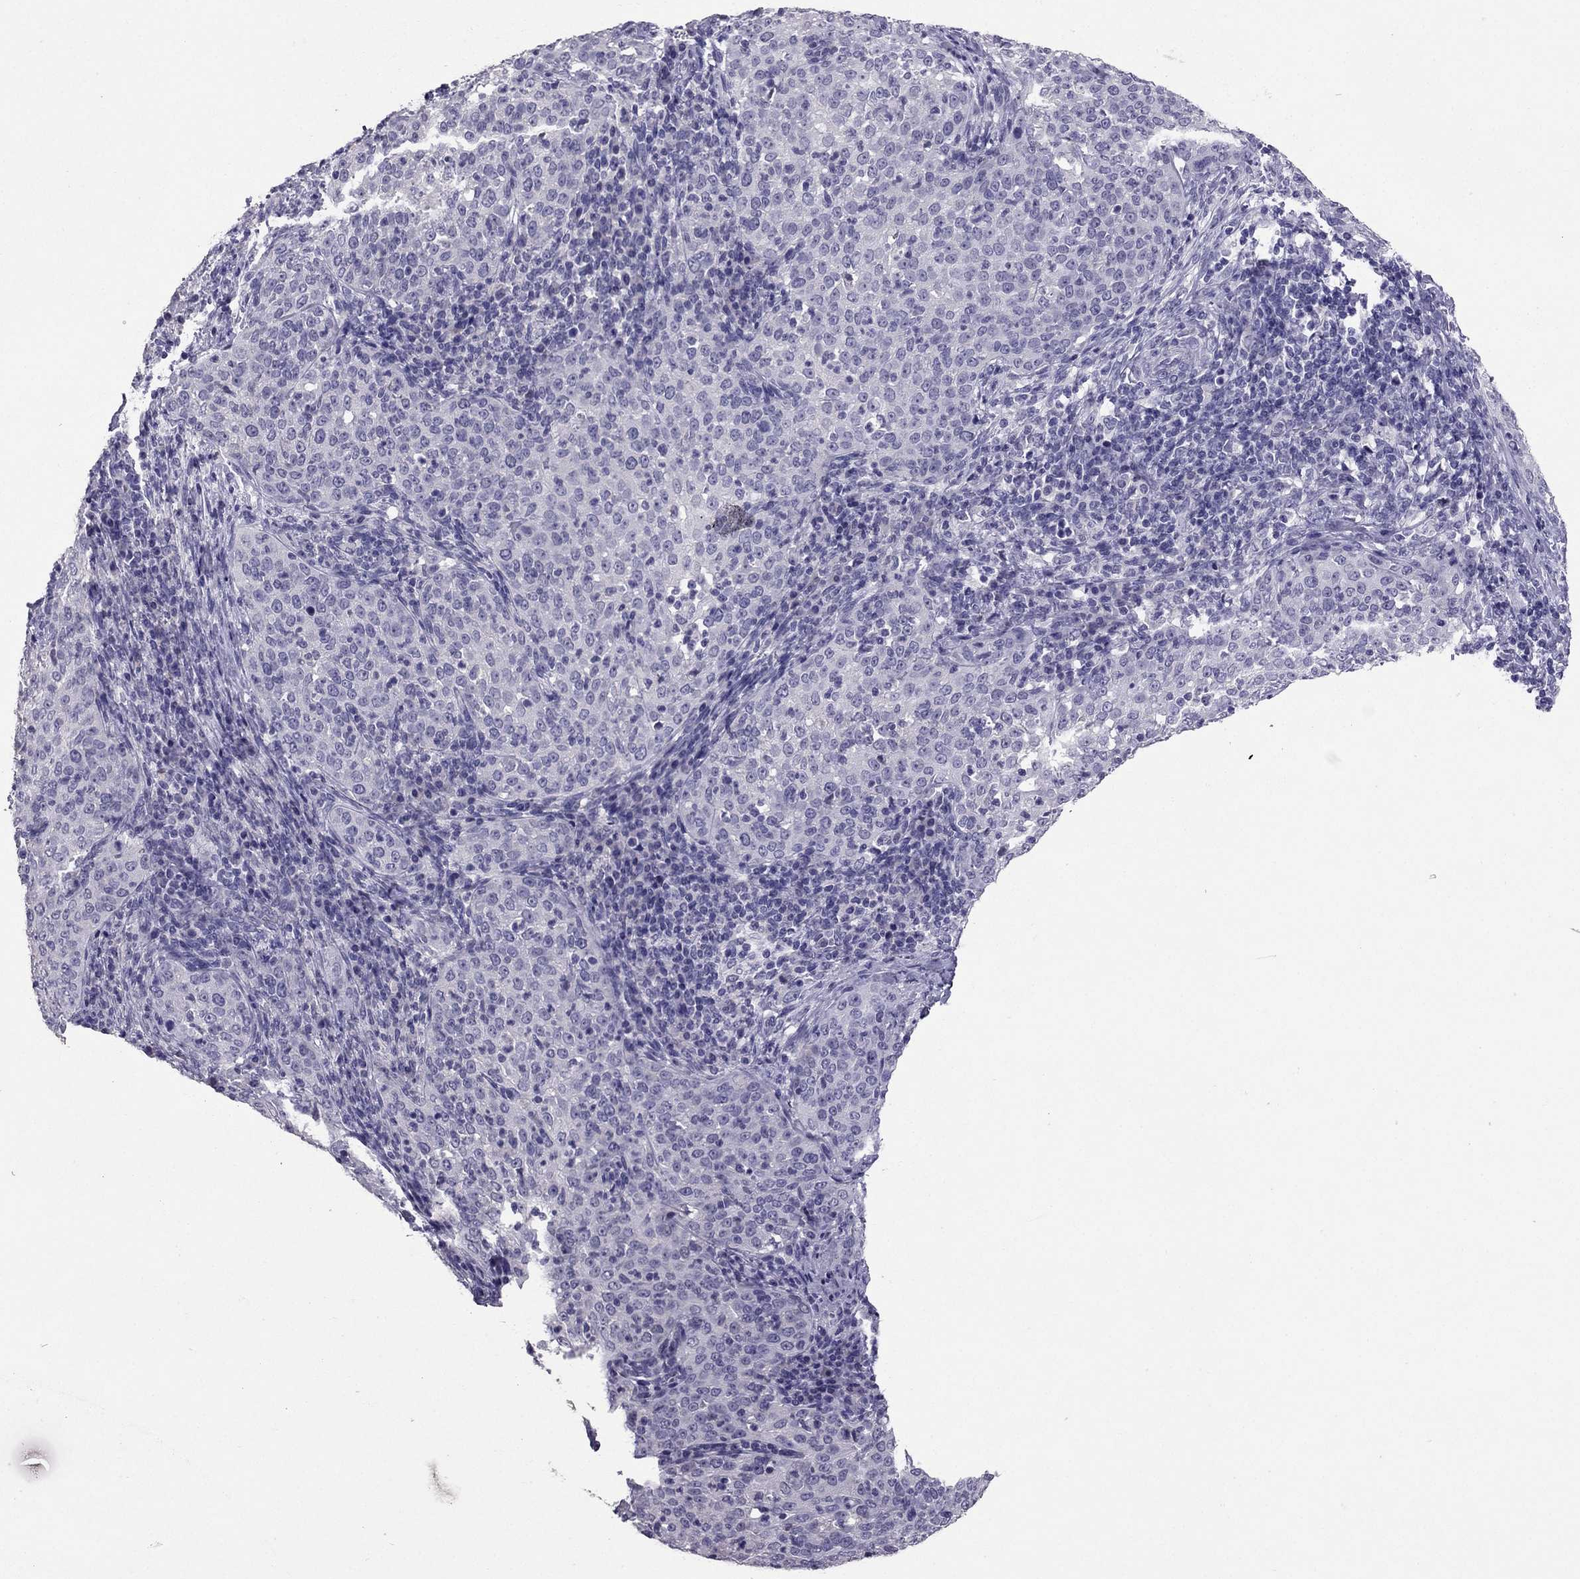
{"staining": {"intensity": "negative", "quantity": "none", "location": "none"}, "tissue": "cervical cancer", "cell_type": "Tumor cells", "image_type": "cancer", "snomed": [{"axis": "morphology", "description": "Squamous cell carcinoma, NOS"}, {"axis": "topography", "description": "Cervix"}], "caption": "Tumor cells are negative for brown protein staining in cervical cancer (squamous cell carcinoma). Brightfield microscopy of IHC stained with DAB (3,3'-diaminobenzidine) (brown) and hematoxylin (blue), captured at high magnification.", "gene": "RHO", "patient": {"sex": "female", "age": 51}}